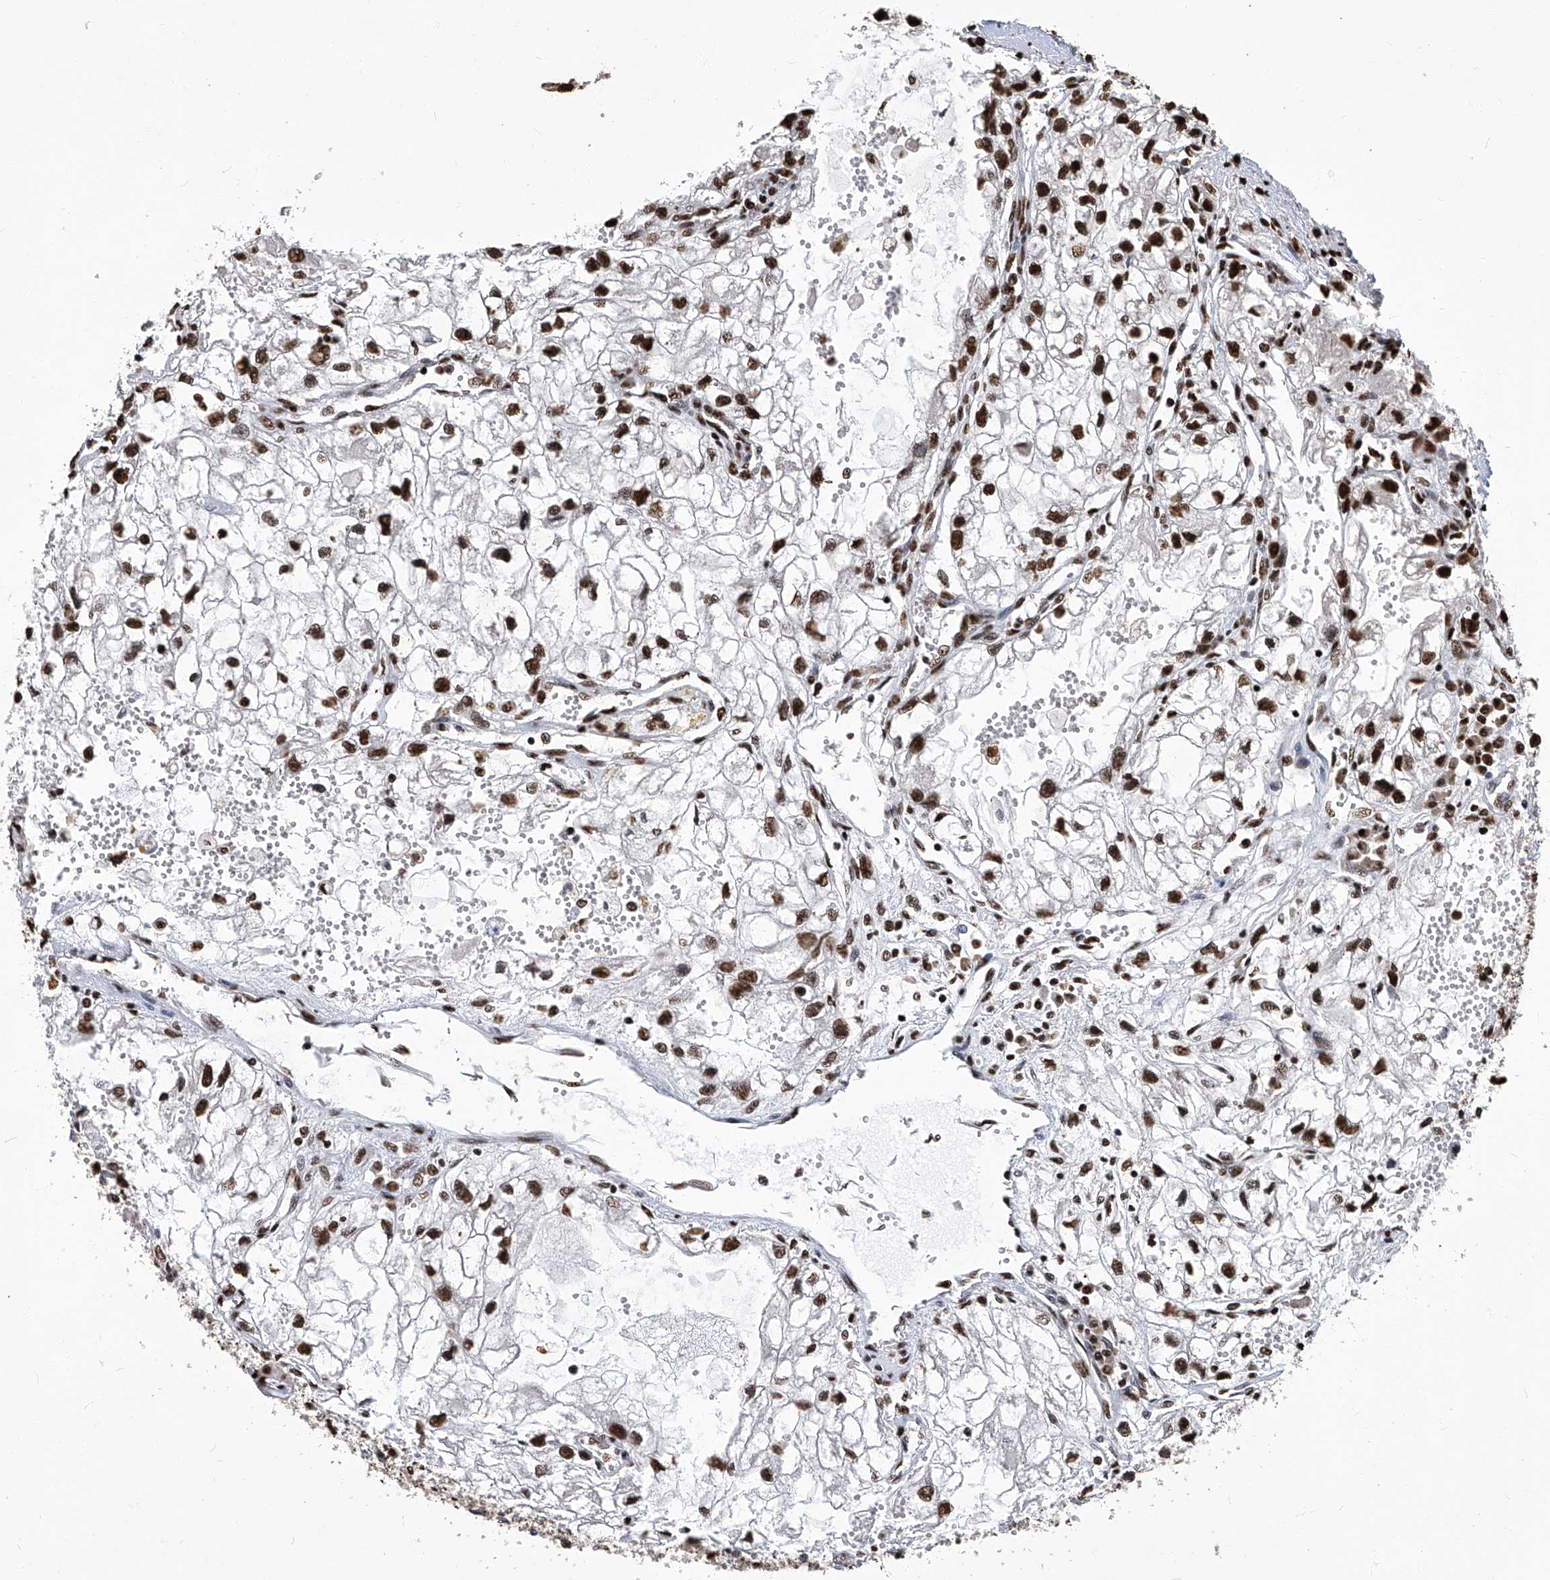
{"staining": {"intensity": "strong", "quantity": ">75%", "location": "nuclear"}, "tissue": "renal cancer", "cell_type": "Tumor cells", "image_type": "cancer", "snomed": [{"axis": "morphology", "description": "Adenocarcinoma, NOS"}, {"axis": "topography", "description": "Kidney"}], "caption": "Protein staining shows strong nuclear positivity in approximately >75% of tumor cells in renal cancer (adenocarcinoma).", "gene": "HBP1", "patient": {"sex": "female", "age": 70}}